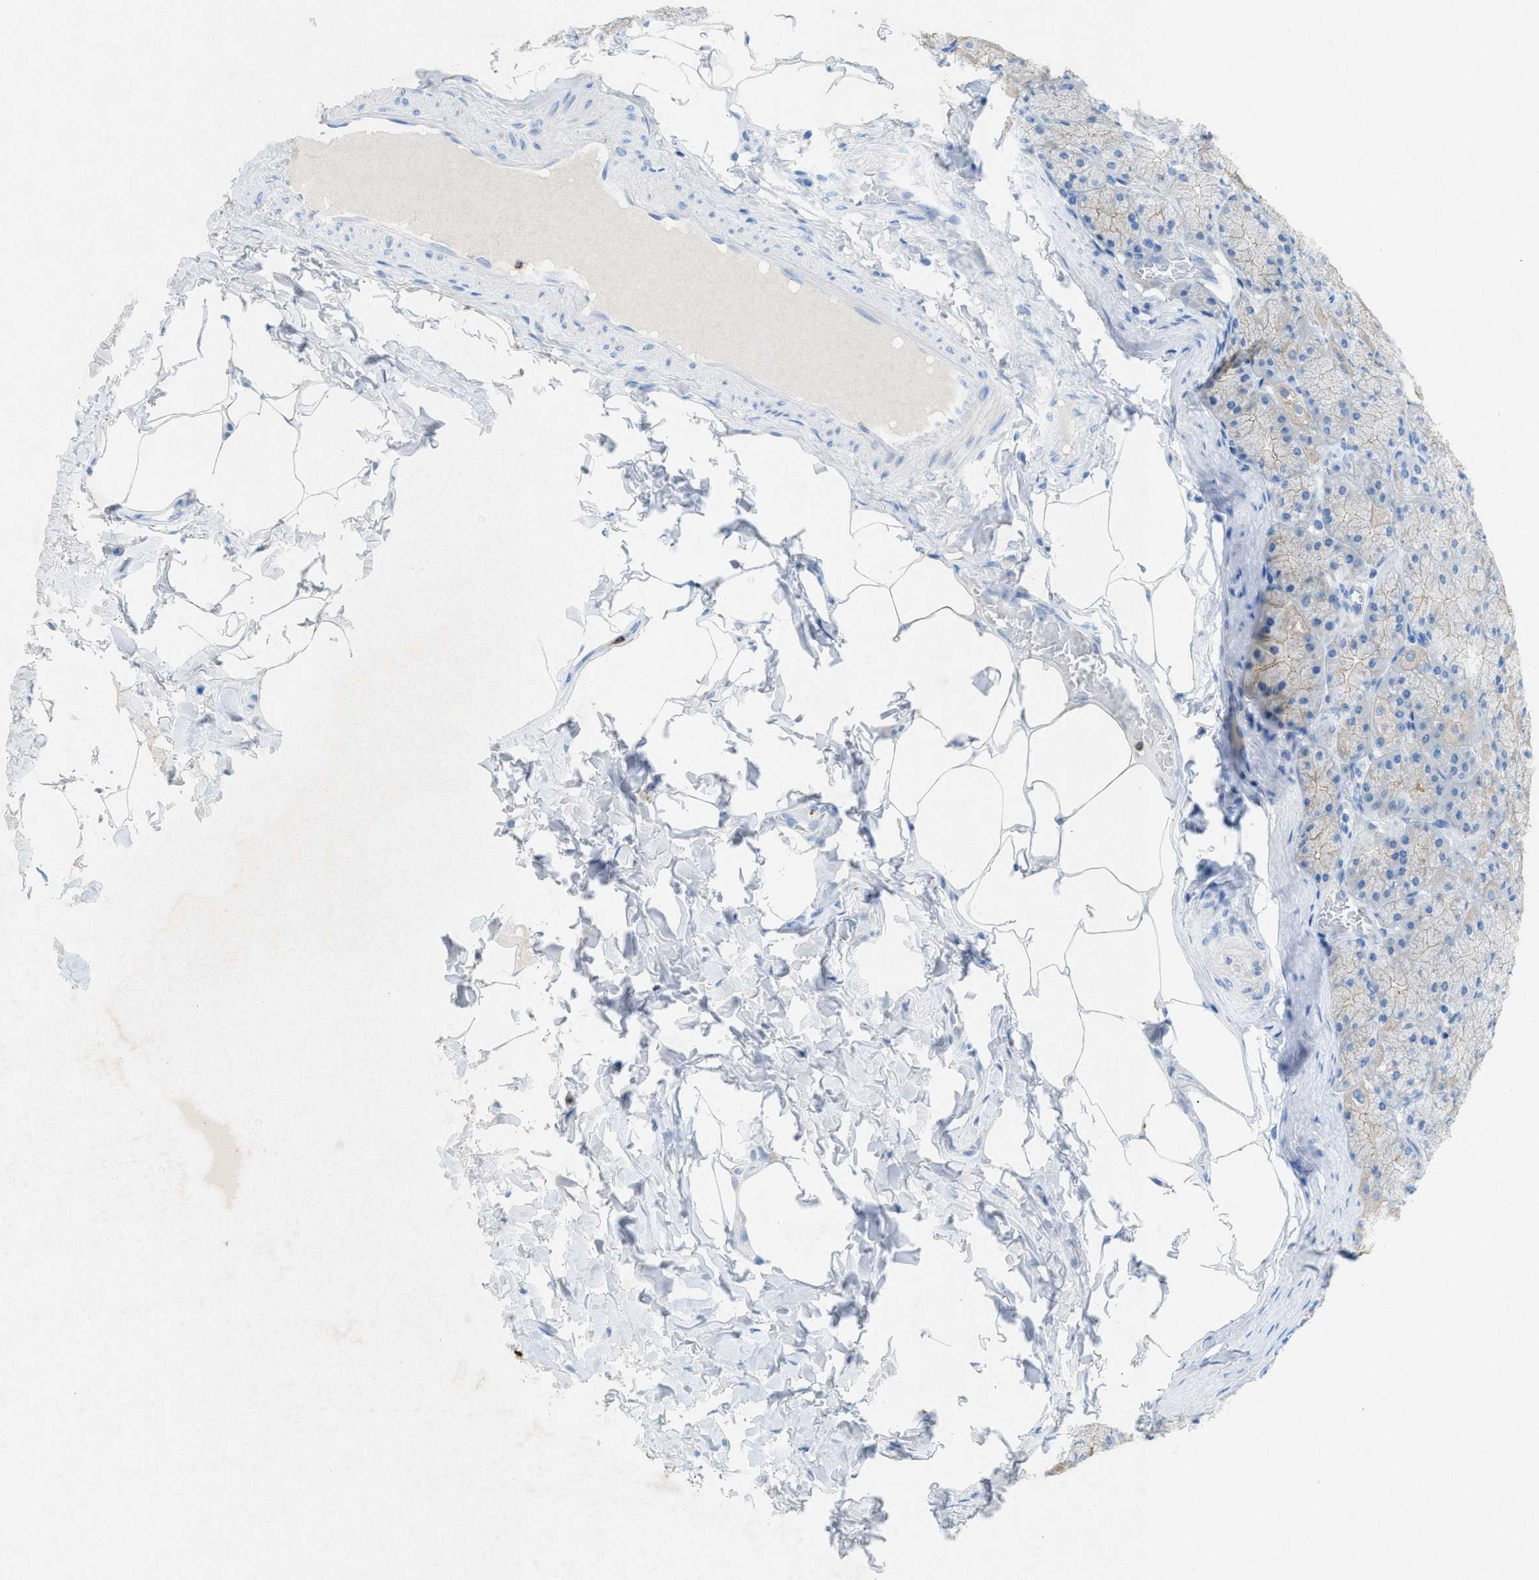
{"staining": {"intensity": "moderate", "quantity": "<25%", "location": "cytoplasmic/membranous"}, "tissue": "stomach", "cell_type": "Glandular cells", "image_type": "normal", "snomed": [{"axis": "morphology", "description": "Normal tissue, NOS"}, {"axis": "topography", "description": "Stomach, upper"}], "caption": "Immunohistochemical staining of unremarkable human stomach displays moderate cytoplasmic/membranous protein staining in about <25% of glandular cells. The protein is shown in brown color, while the nuclei are stained blue.", "gene": "CKLF", "patient": {"sex": "female", "age": 56}}